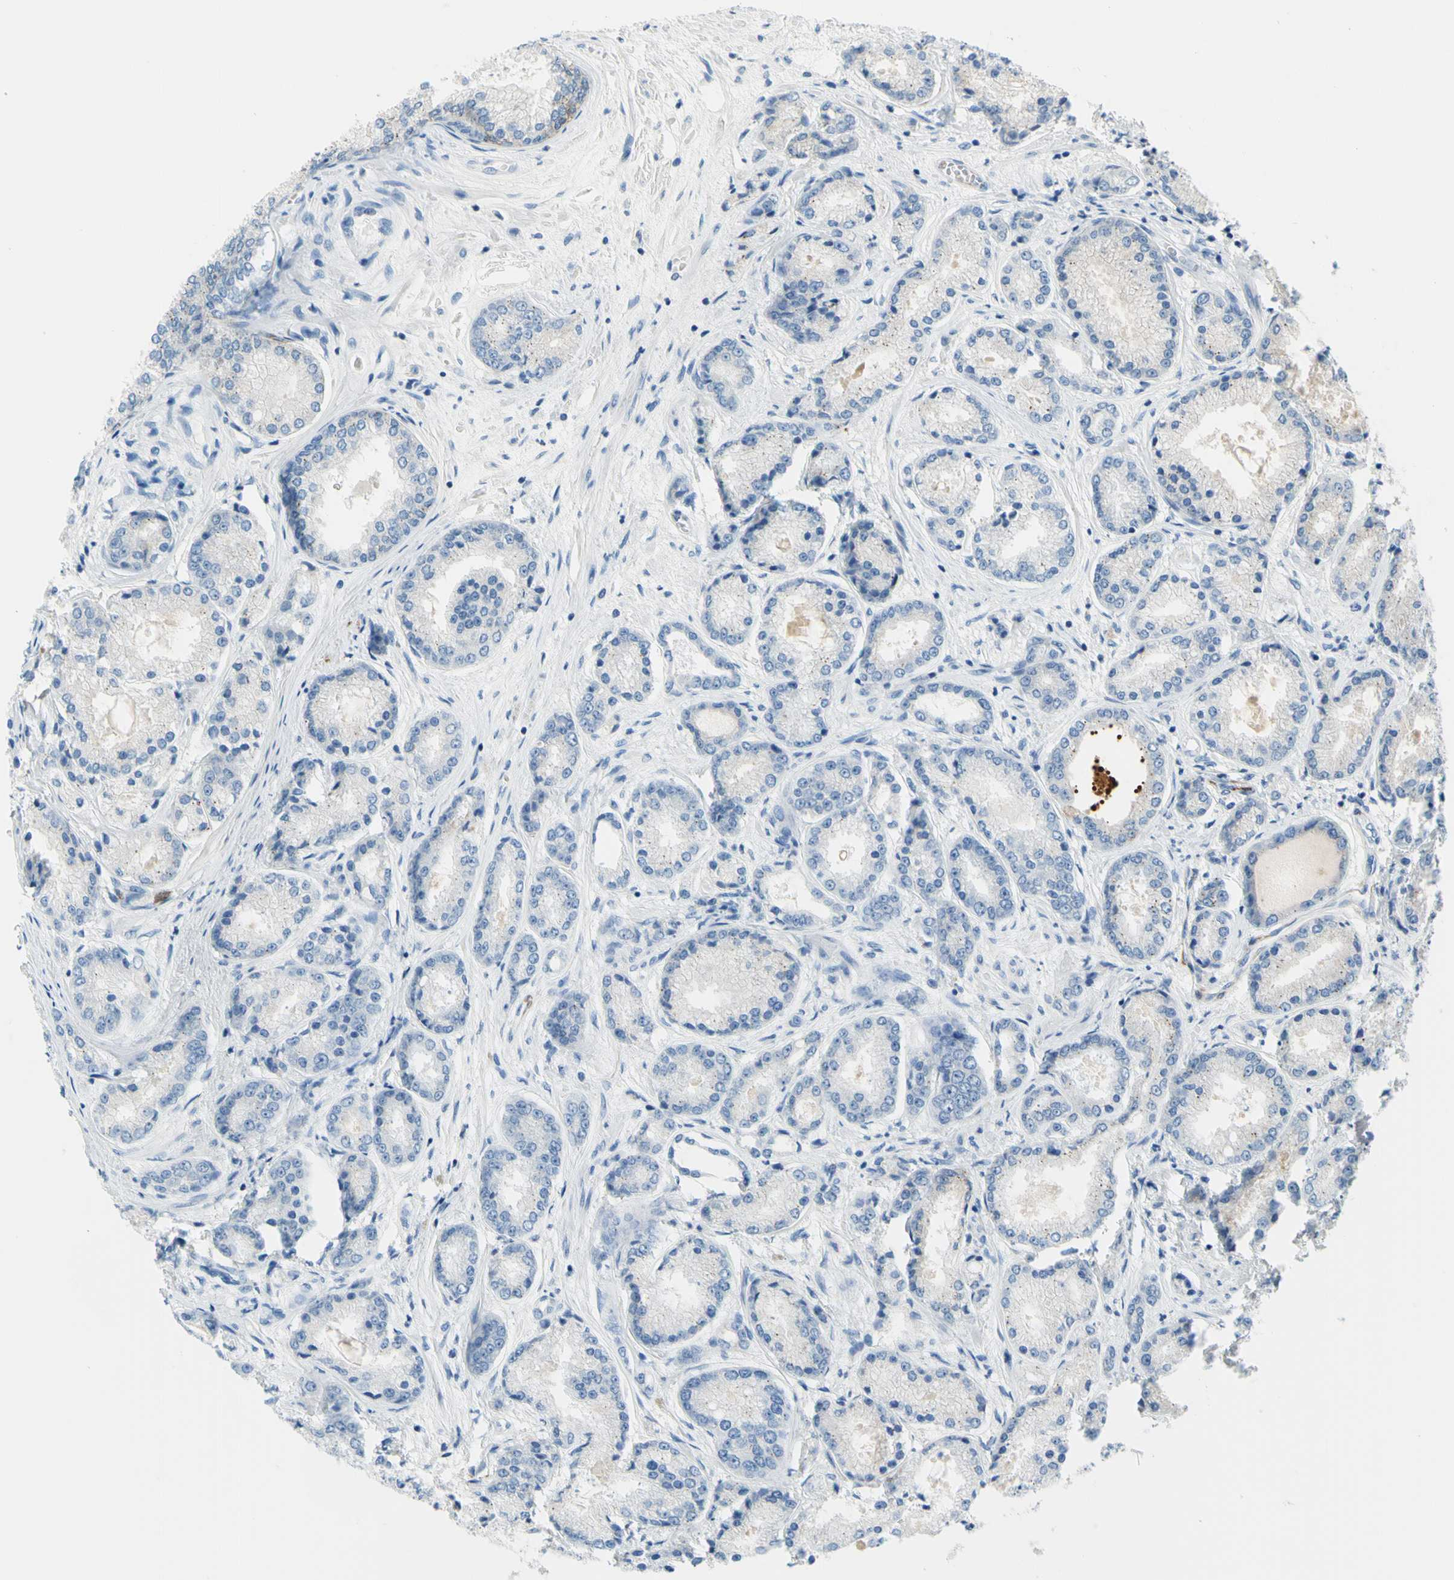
{"staining": {"intensity": "negative", "quantity": "none", "location": "none"}, "tissue": "prostate cancer", "cell_type": "Tumor cells", "image_type": "cancer", "snomed": [{"axis": "morphology", "description": "Adenocarcinoma, High grade"}, {"axis": "topography", "description": "Prostate"}], "caption": "Immunohistochemistry of prostate cancer shows no expression in tumor cells. (DAB (3,3'-diaminobenzidine) immunohistochemistry visualized using brightfield microscopy, high magnification).", "gene": "PRRG2", "patient": {"sex": "male", "age": 59}}